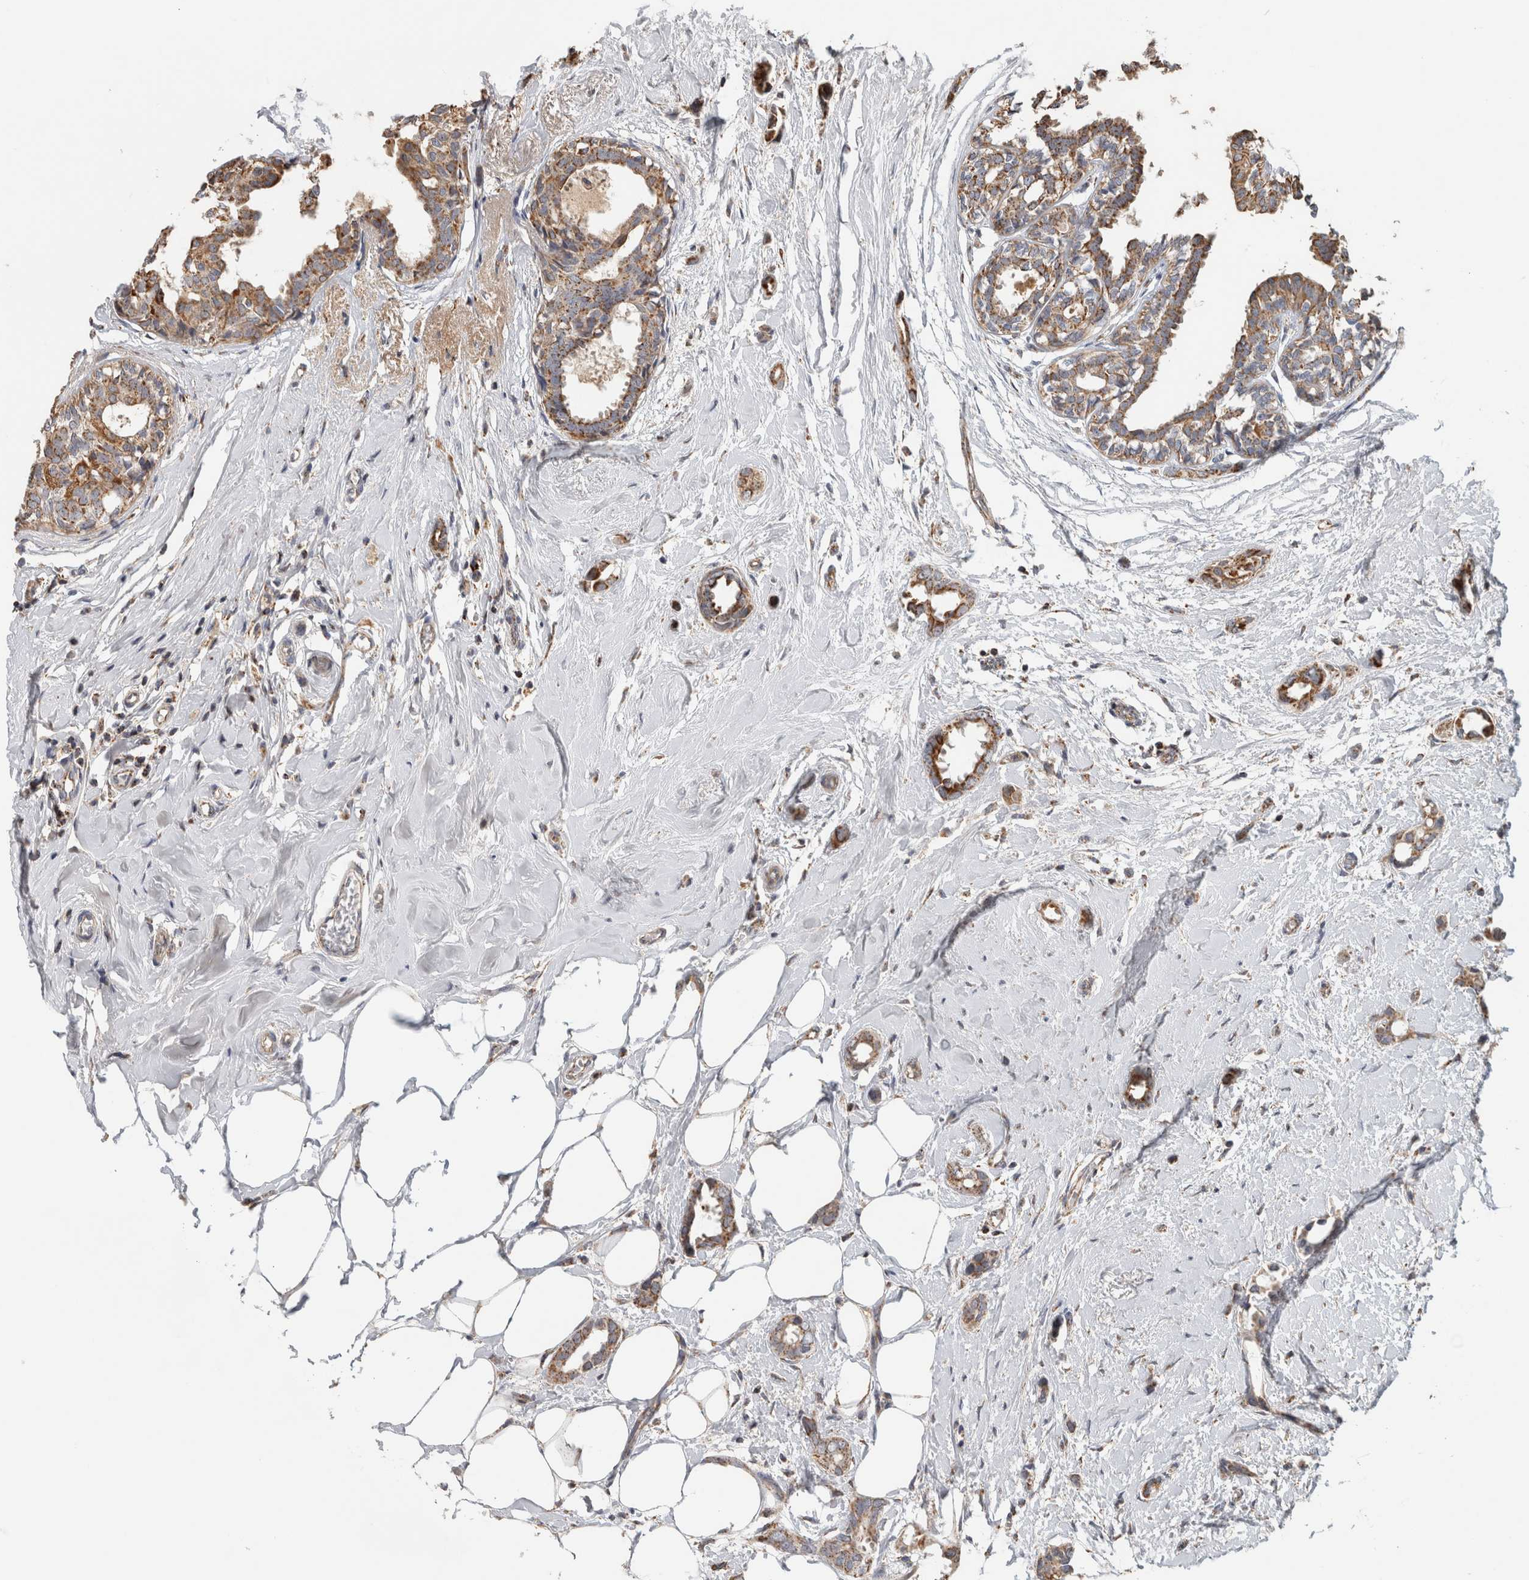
{"staining": {"intensity": "moderate", "quantity": ">75%", "location": "cytoplasmic/membranous"}, "tissue": "breast cancer", "cell_type": "Tumor cells", "image_type": "cancer", "snomed": [{"axis": "morphology", "description": "Duct carcinoma"}, {"axis": "topography", "description": "Breast"}], "caption": "Protein staining of breast cancer tissue reveals moderate cytoplasmic/membranous expression in about >75% of tumor cells. The staining was performed using DAB, with brown indicating positive protein expression. Nuclei are stained blue with hematoxylin.", "gene": "ST8SIA1", "patient": {"sex": "female", "age": 55}}